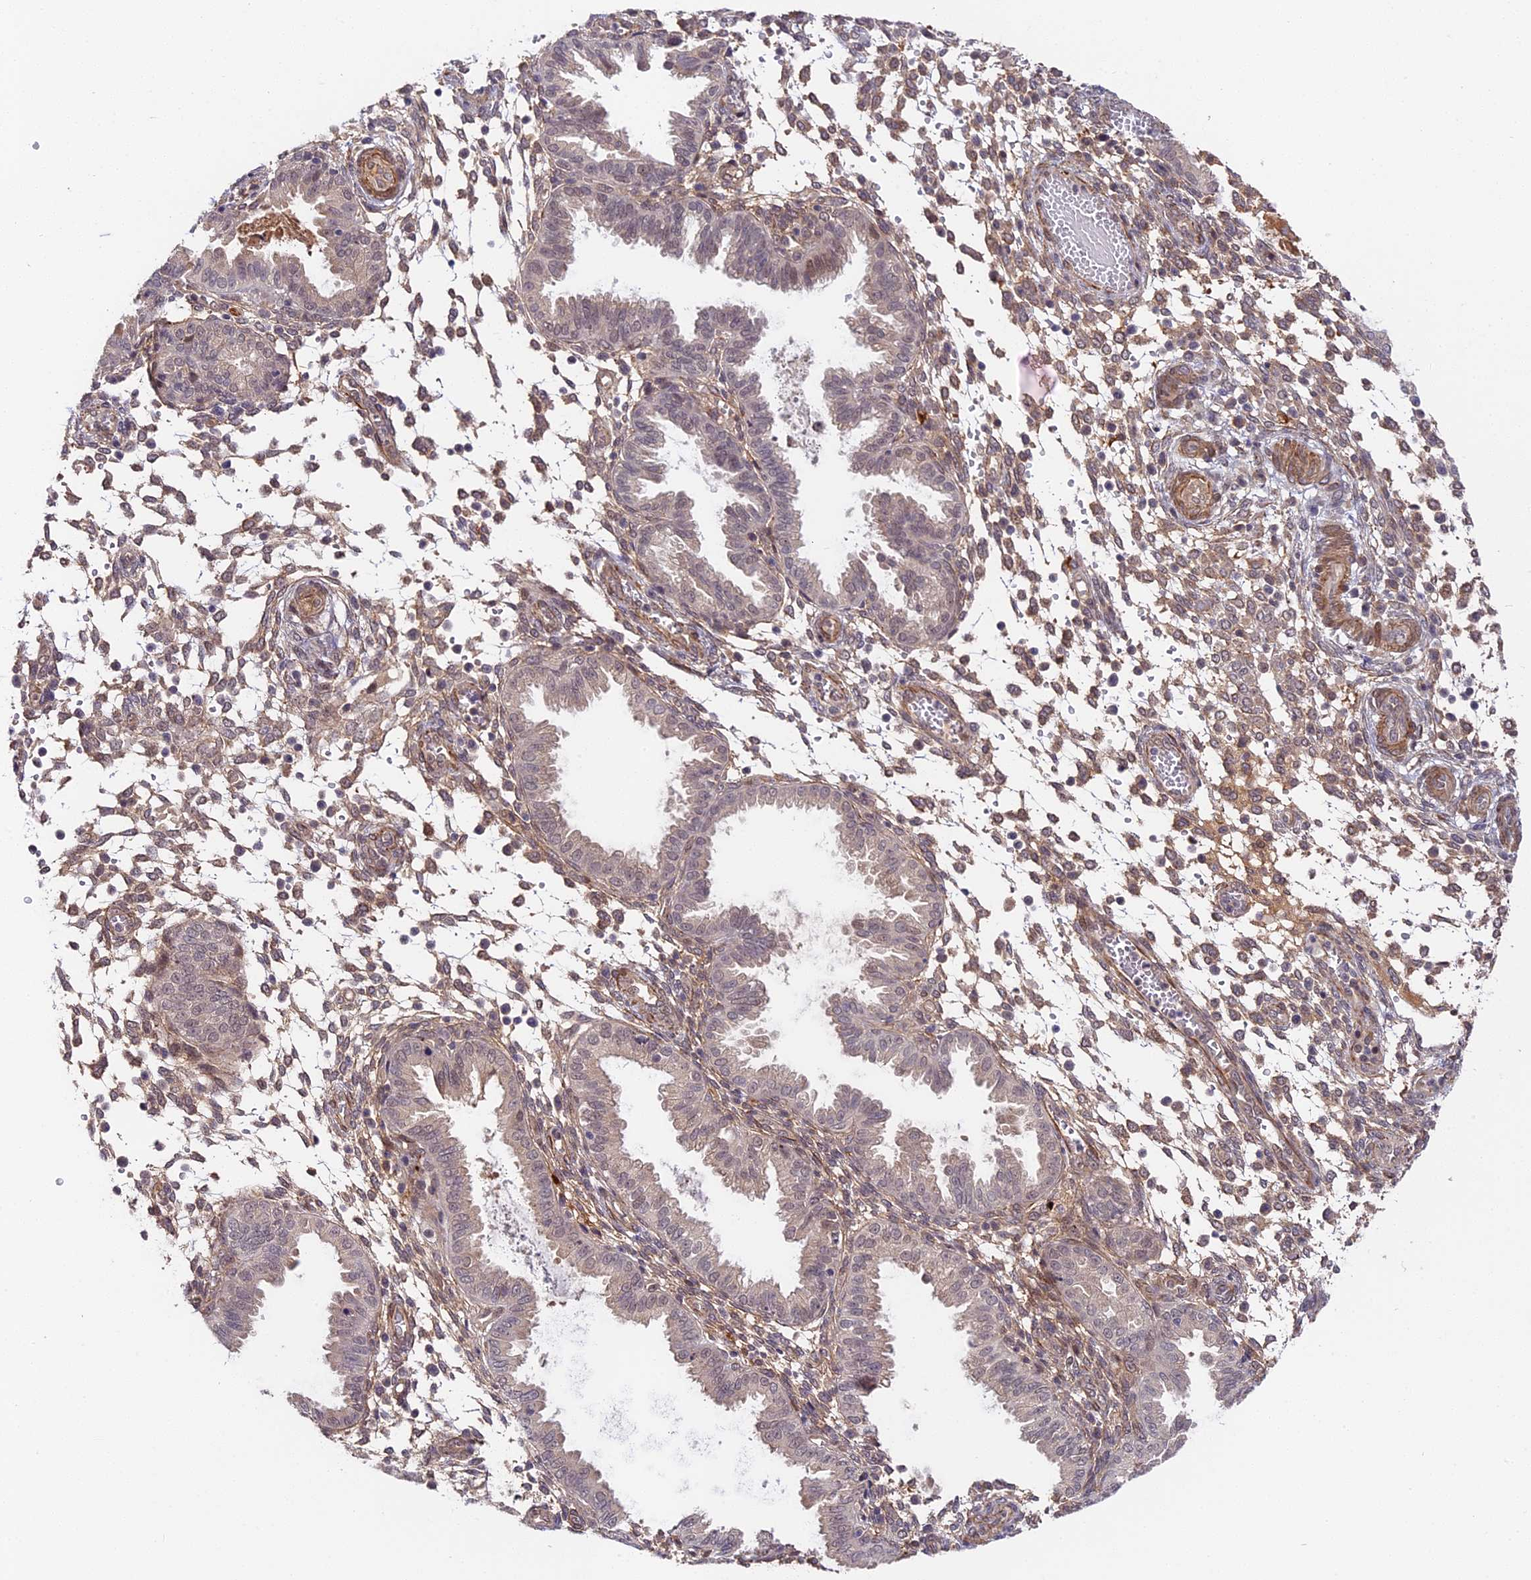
{"staining": {"intensity": "moderate", "quantity": "<25%", "location": "cytoplasmic/membranous,nuclear"}, "tissue": "endometrium", "cell_type": "Cells in endometrial stroma", "image_type": "normal", "snomed": [{"axis": "morphology", "description": "Normal tissue, NOS"}, {"axis": "topography", "description": "Endometrium"}], "caption": "DAB (3,3'-diaminobenzidine) immunohistochemical staining of benign endometrium shows moderate cytoplasmic/membranous,nuclear protein positivity in about <25% of cells in endometrial stroma. (DAB = brown stain, brightfield microscopy at high magnification).", "gene": "IMPACT", "patient": {"sex": "female", "age": 33}}